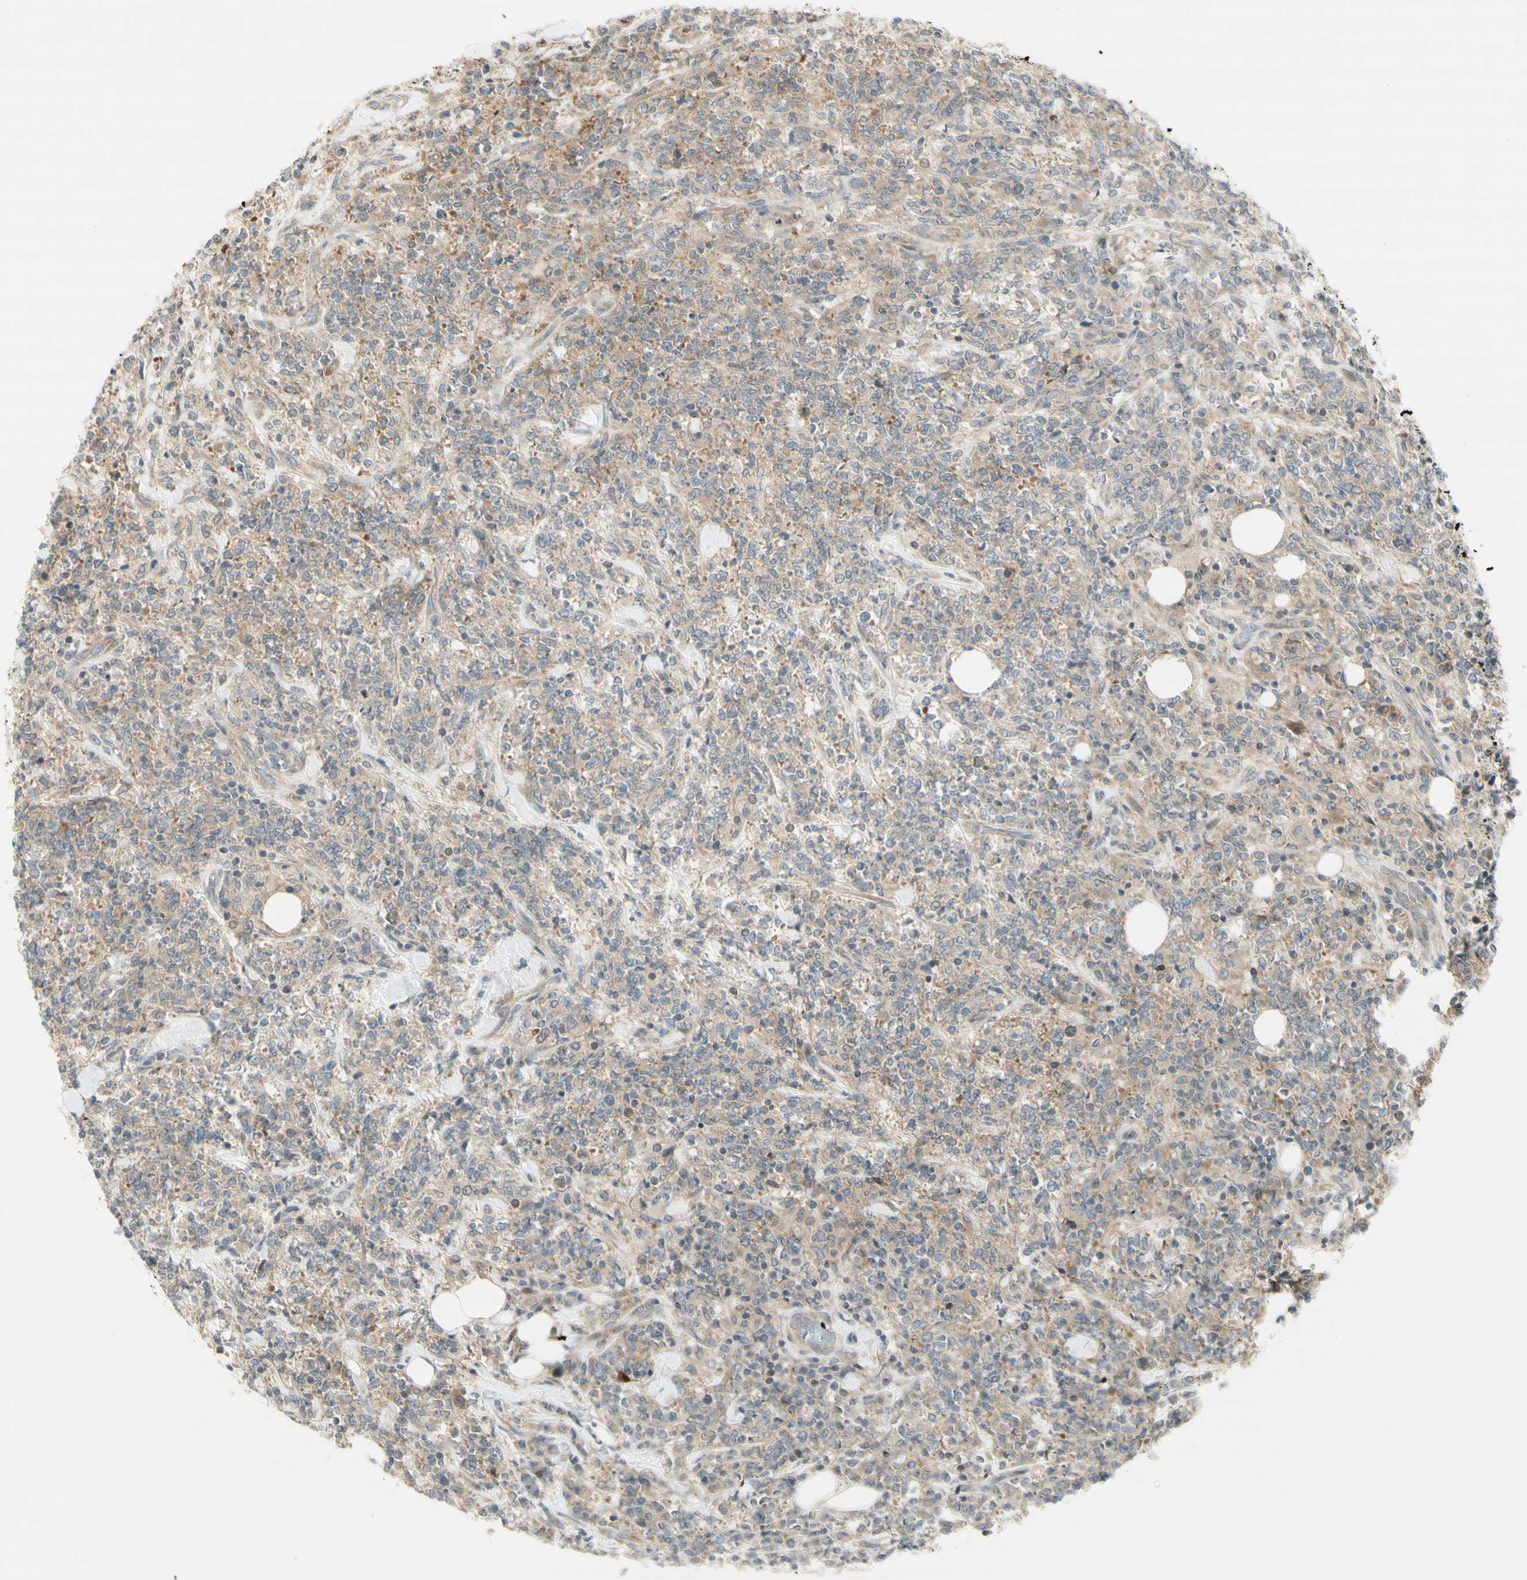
{"staining": {"intensity": "moderate", "quantity": "25%-75%", "location": "cytoplasmic/membranous"}, "tissue": "lymphoma", "cell_type": "Tumor cells", "image_type": "cancer", "snomed": [{"axis": "morphology", "description": "Malignant lymphoma, non-Hodgkin's type, High grade"}, {"axis": "topography", "description": "Soft tissue"}], "caption": "Lymphoma stained with immunohistochemistry (IHC) displays moderate cytoplasmic/membranous staining in approximately 25%-75% of tumor cells. Nuclei are stained in blue.", "gene": "ETF1", "patient": {"sex": "male", "age": 18}}